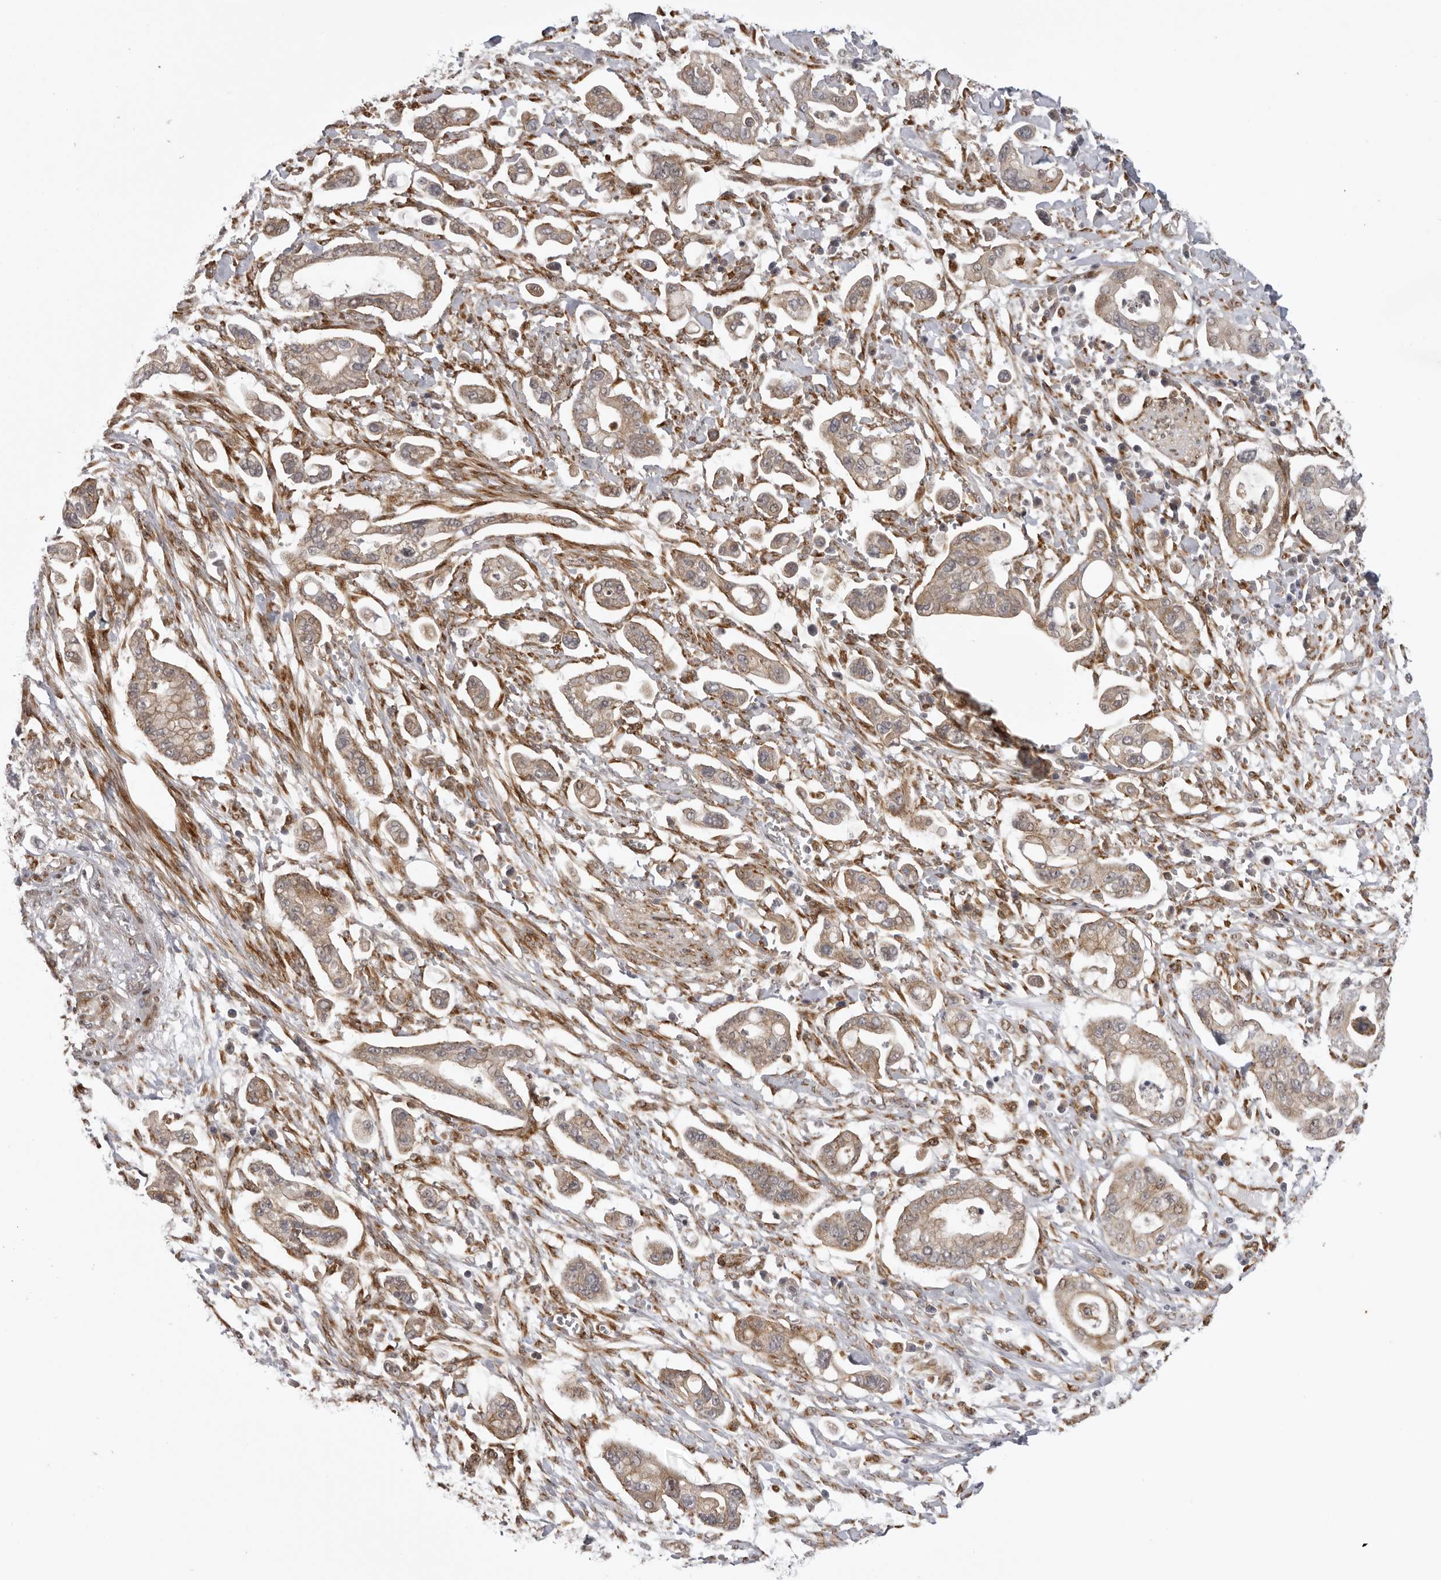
{"staining": {"intensity": "weak", "quantity": ">75%", "location": "cytoplasmic/membranous"}, "tissue": "pancreatic cancer", "cell_type": "Tumor cells", "image_type": "cancer", "snomed": [{"axis": "morphology", "description": "Adenocarcinoma, NOS"}, {"axis": "topography", "description": "Pancreas"}], "caption": "IHC of pancreatic cancer shows low levels of weak cytoplasmic/membranous staining in approximately >75% of tumor cells. The staining is performed using DAB (3,3'-diaminobenzidine) brown chromogen to label protein expression. The nuclei are counter-stained blue using hematoxylin.", "gene": "DNAH14", "patient": {"sex": "male", "age": 68}}